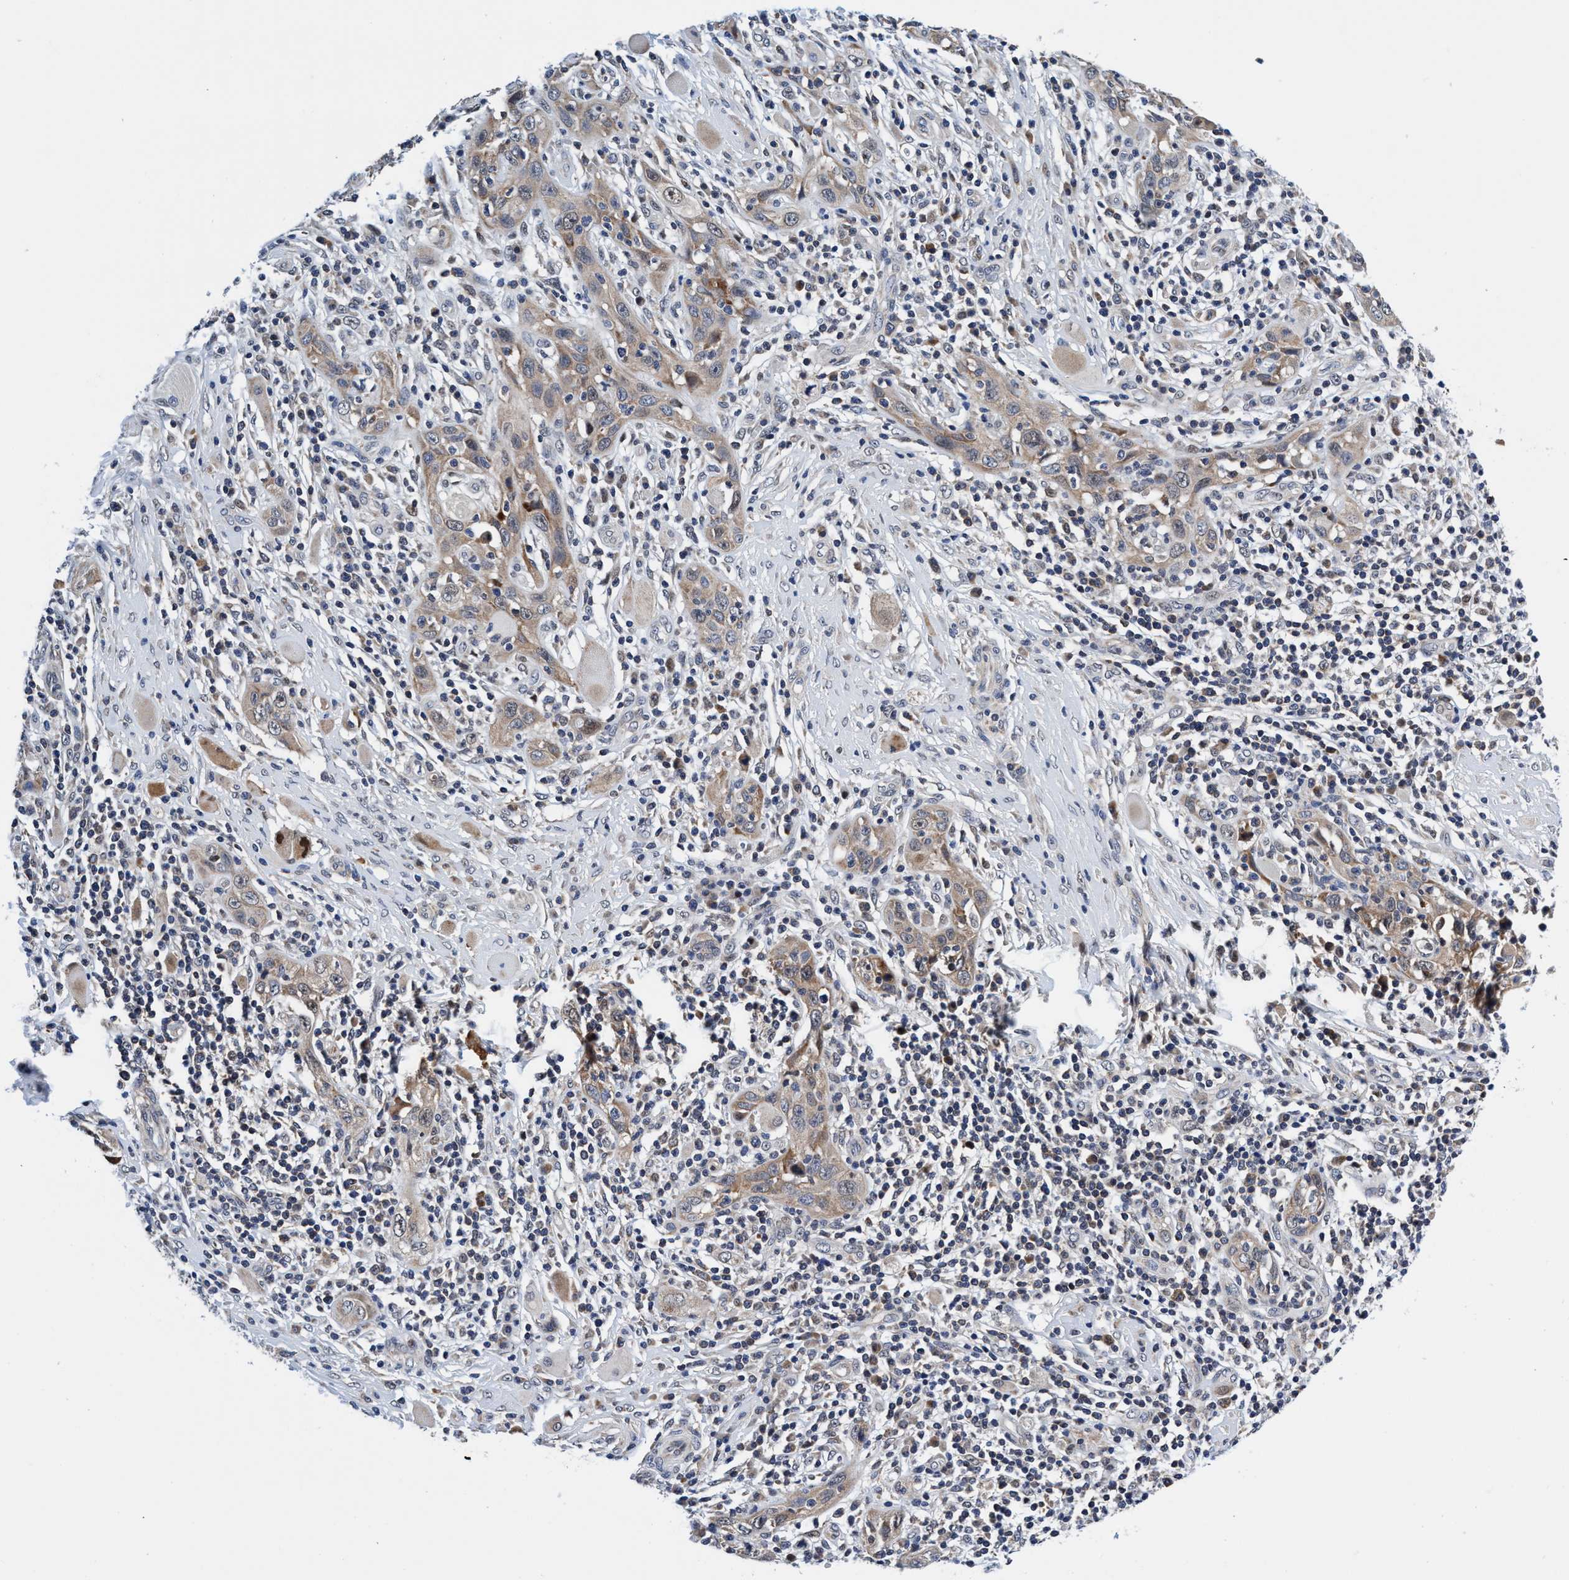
{"staining": {"intensity": "weak", "quantity": ">75%", "location": "cytoplasmic/membranous"}, "tissue": "skin cancer", "cell_type": "Tumor cells", "image_type": "cancer", "snomed": [{"axis": "morphology", "description": "Squamous cell carcinoma, NOS"}, {"axis": "topography", "description": "Skin"}], "caption": "Skin squamous cell carcinoma stained with a brown dye shows weak cytoplasmic/membranous positive staining in approximately >75% of tumor cells.", "gene": "AGAP2", "patient": {"sex": "female", "age": 88}}